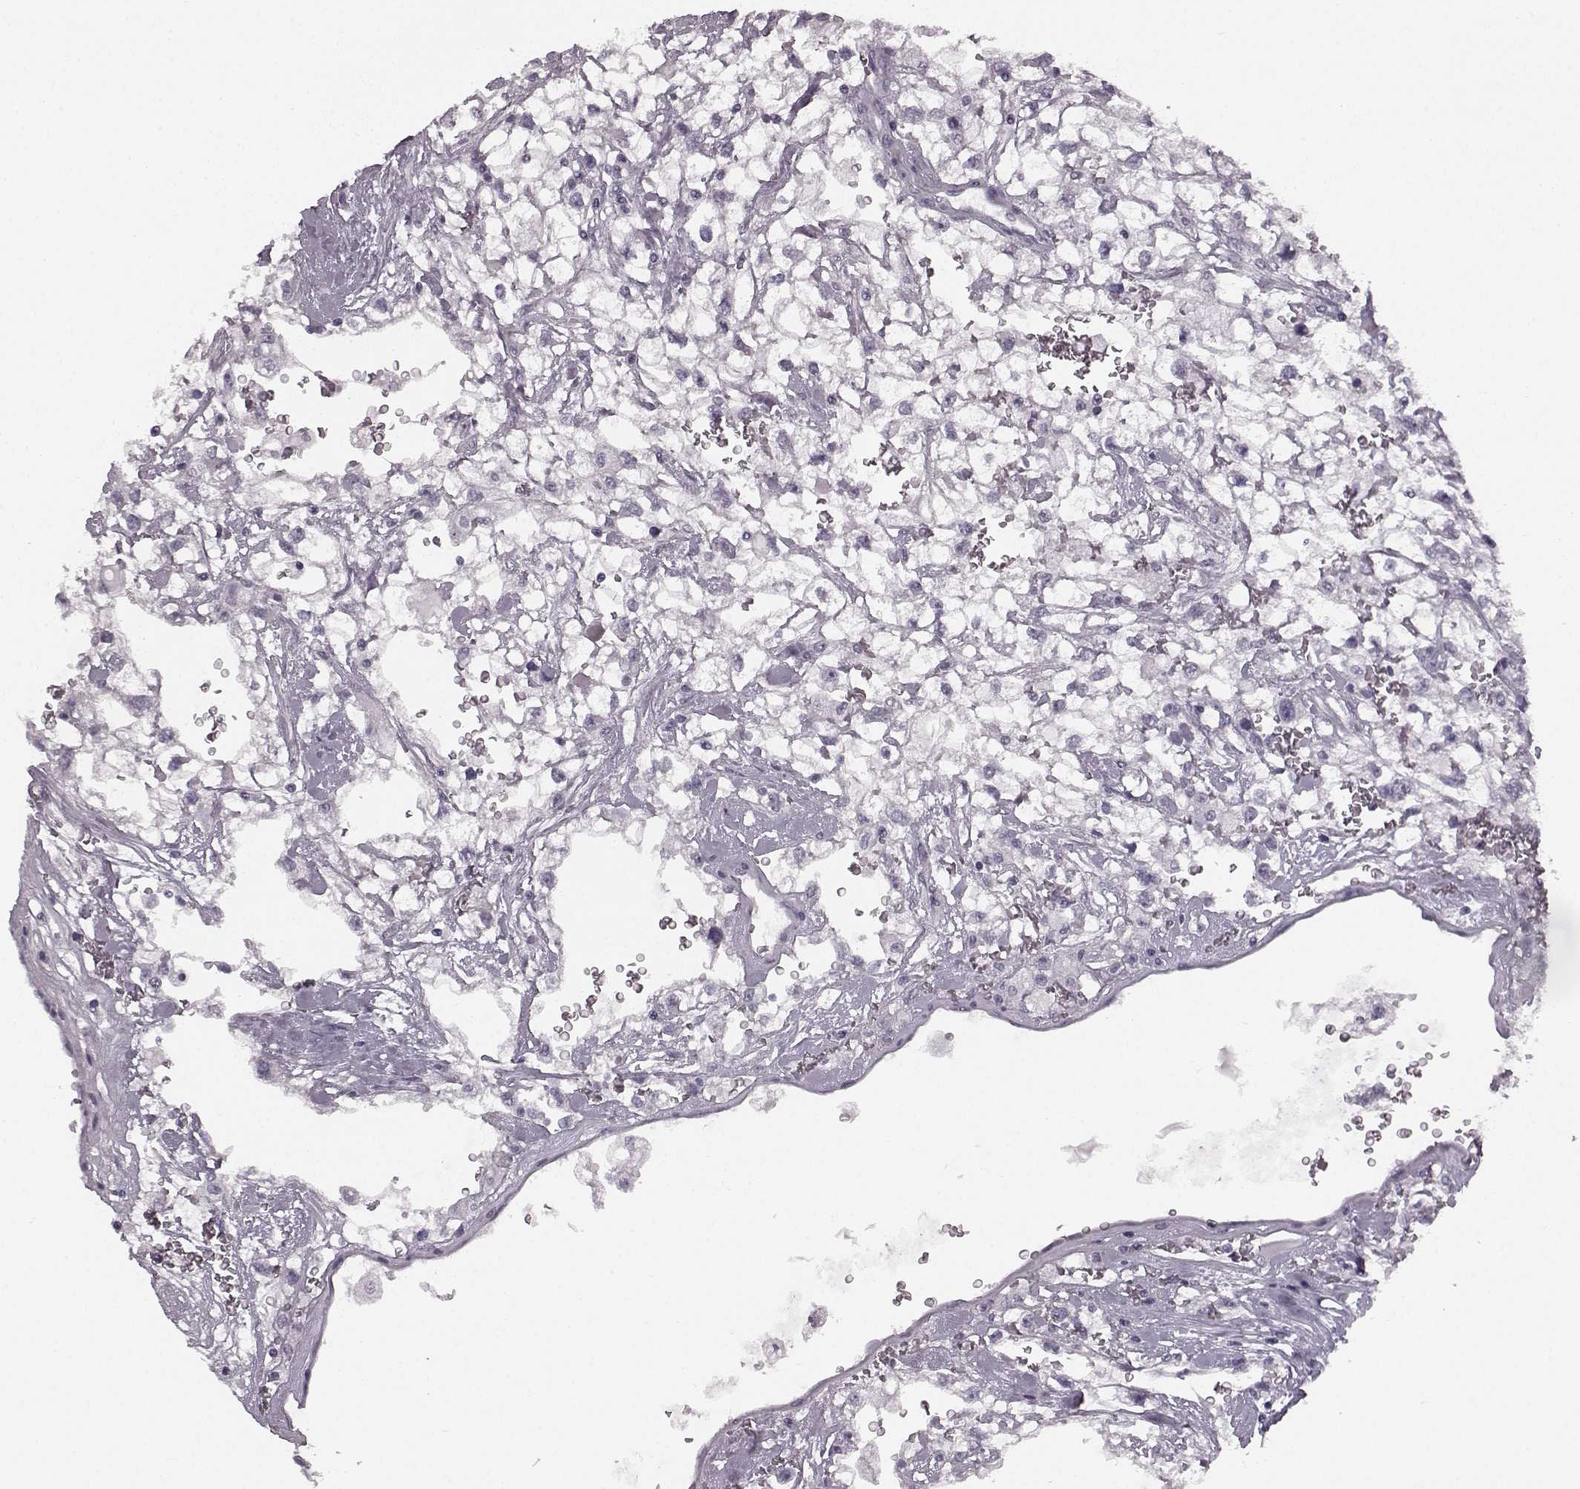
{"staining": {"intensity": "negative", "quantity": "none", "location": "none"}, "tissue": "renal cancer", "cell_type": "Tumor cells", "image_type": "cancer", "snomed": [{"axis": "morphology", "description": "Adenocarcinoma, NOS"}, {"axis": "topography", "description": "Kidney"}], "caption": "An immunohistochemistry photomicrograph of adenocarcinoma (renal) is shown. There is no staining in tumor cells of adenocarcinoma (renal).", "gene": "SEMG2", "patient": {"sex": "male", "age": 59}}